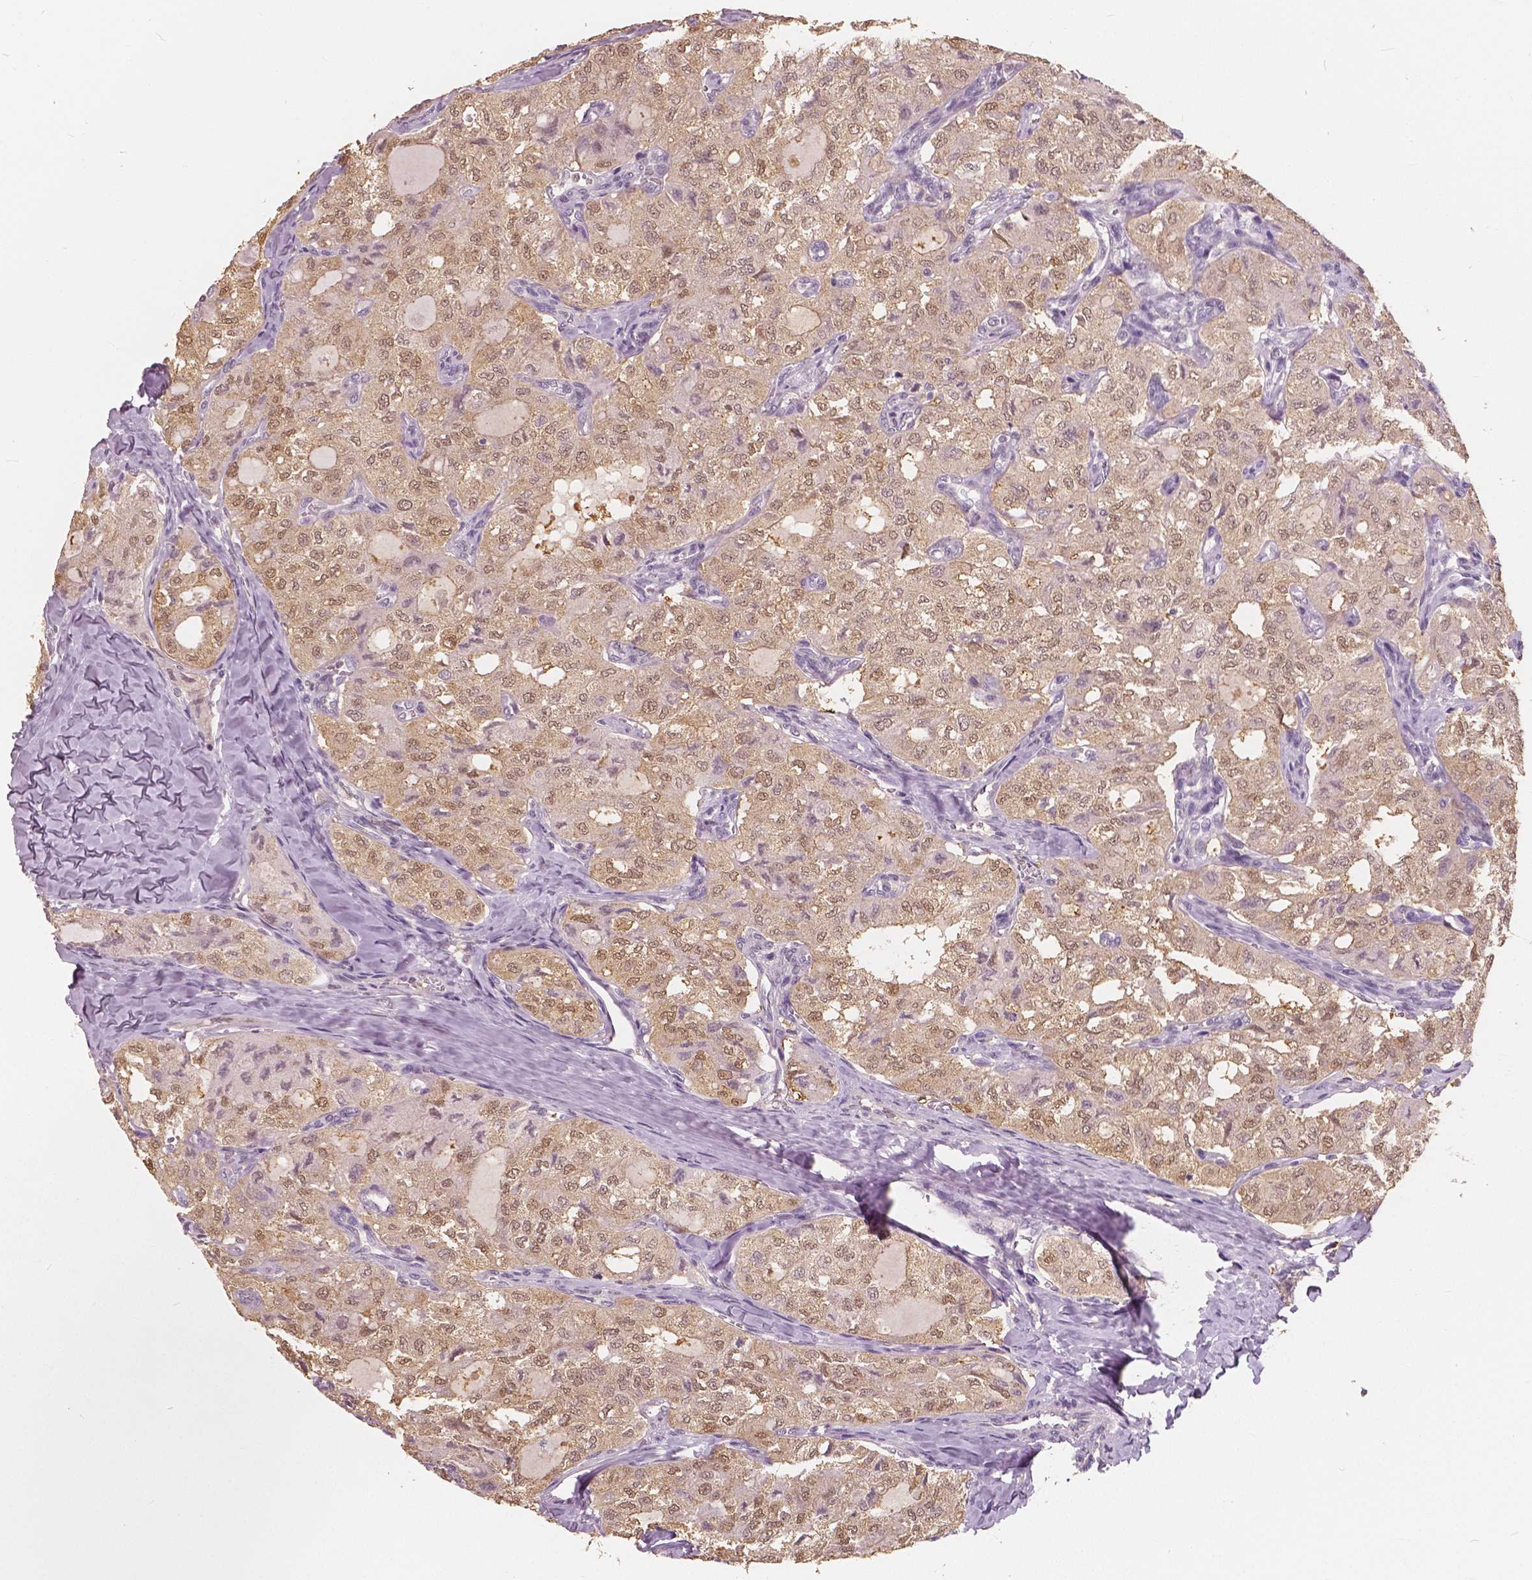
{"staining": {"intensity": "weak", "quantity": ">75%", "location": "cytoplasmic/membranous,nuclear"}, "tissue": "thyroid cancer", "cell_type": "Tumor cells", "image_type": "cancer", "snomed": [{"axis": "morphology", "description": "Follicular adenoma carcinoma, NOS"}, {"axis": "topography", "description": "Thyroid gland"}], "caption": "The immunohistochemical stain labels weak cytoplasmic/membranous and nuclear expression in tumor cells of thyroid cancer tissue.", "gene": "SAT2", "patient": {"sex": "male", "age": 75}}